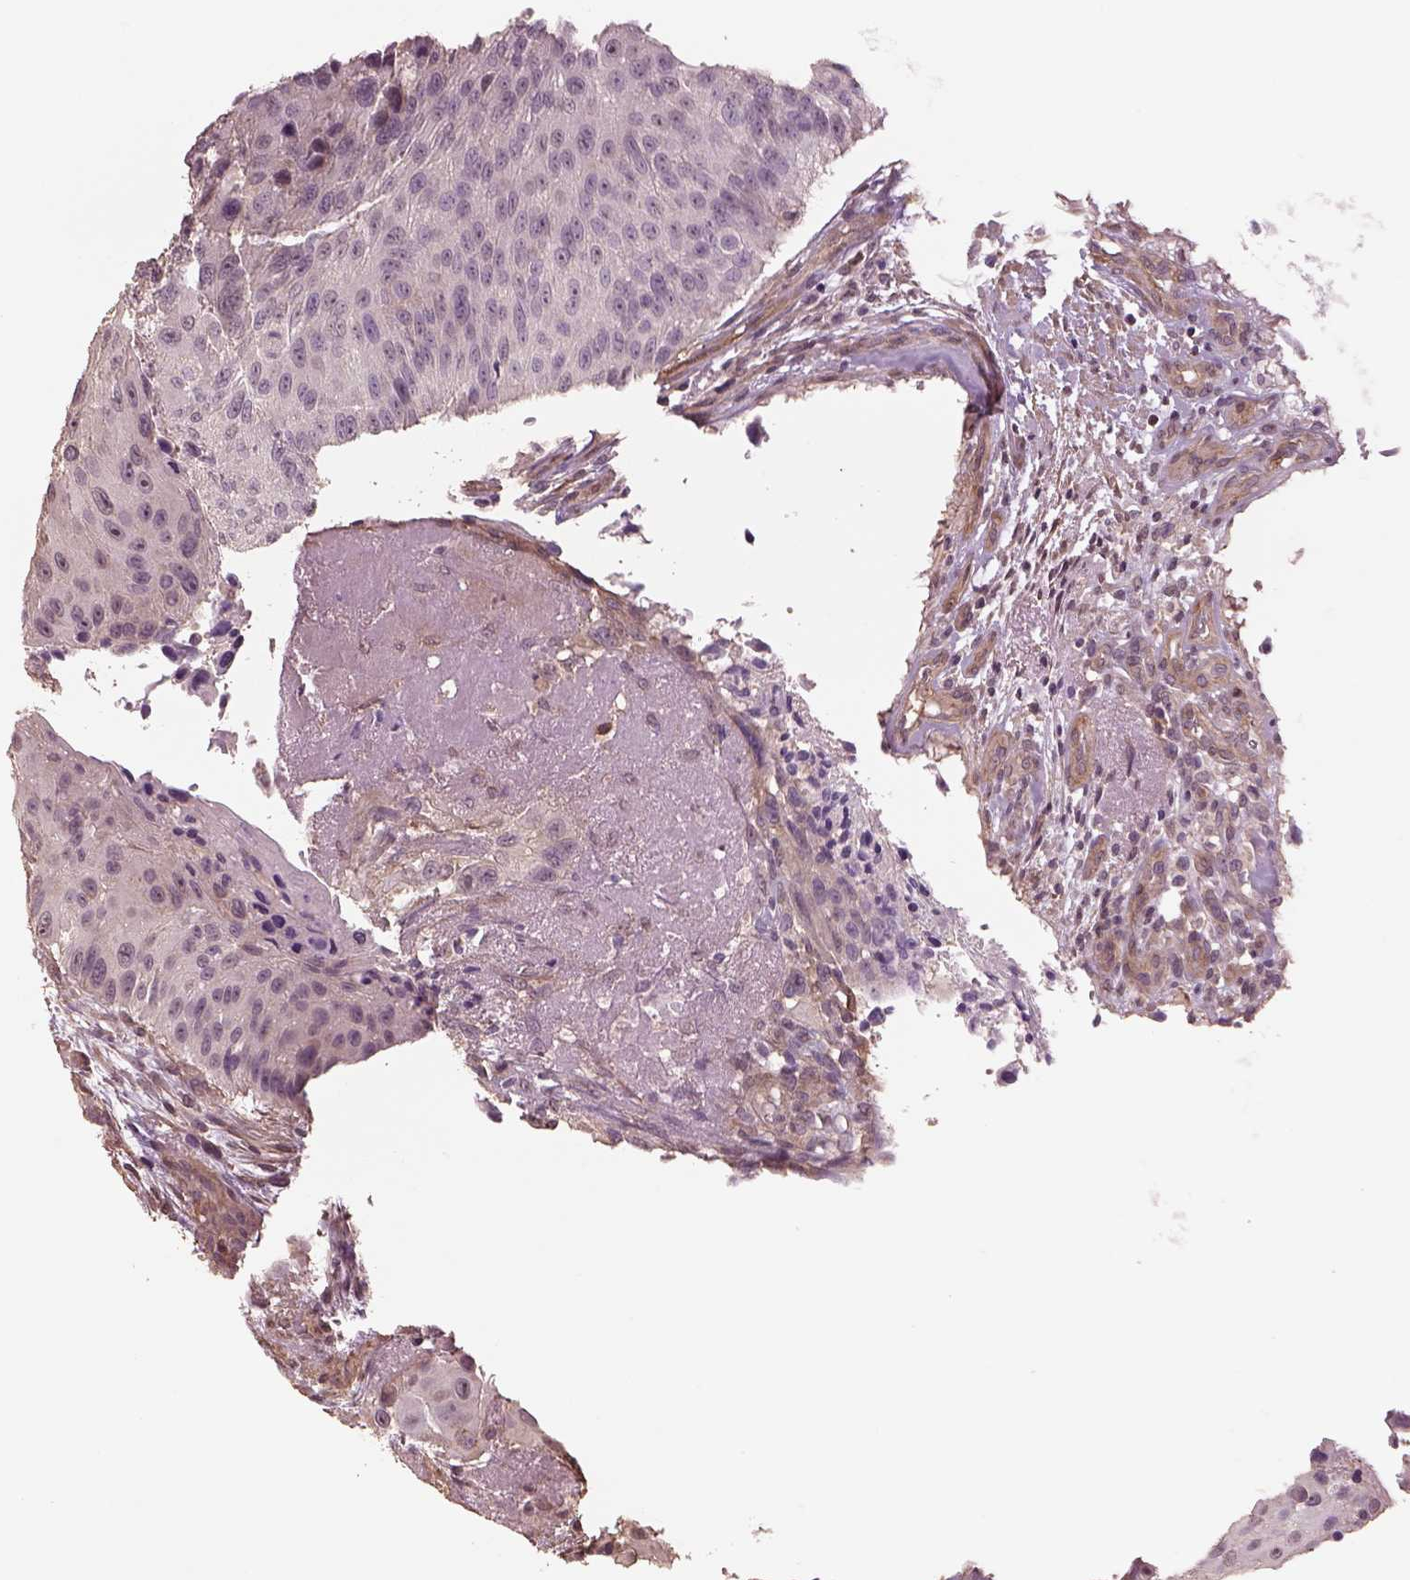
{"staining": {"intensity": "negative", "quantity": "none", "location": "none"}, "tissue": "urothelial cancer", "cell_type": "Tumor cells", "image_type": "cancer", "snomed": [{"axis": "morphology", "description": "Urothelial carcinoma, NOS"}, {"axis": "topography", "description": "Urinary bladder"}], "caption": "Tumor cells are negative for brown protein staining in urothelial cancer.", "gene": "LIN7A", "patient": {"sex": "male", "age": 55}}